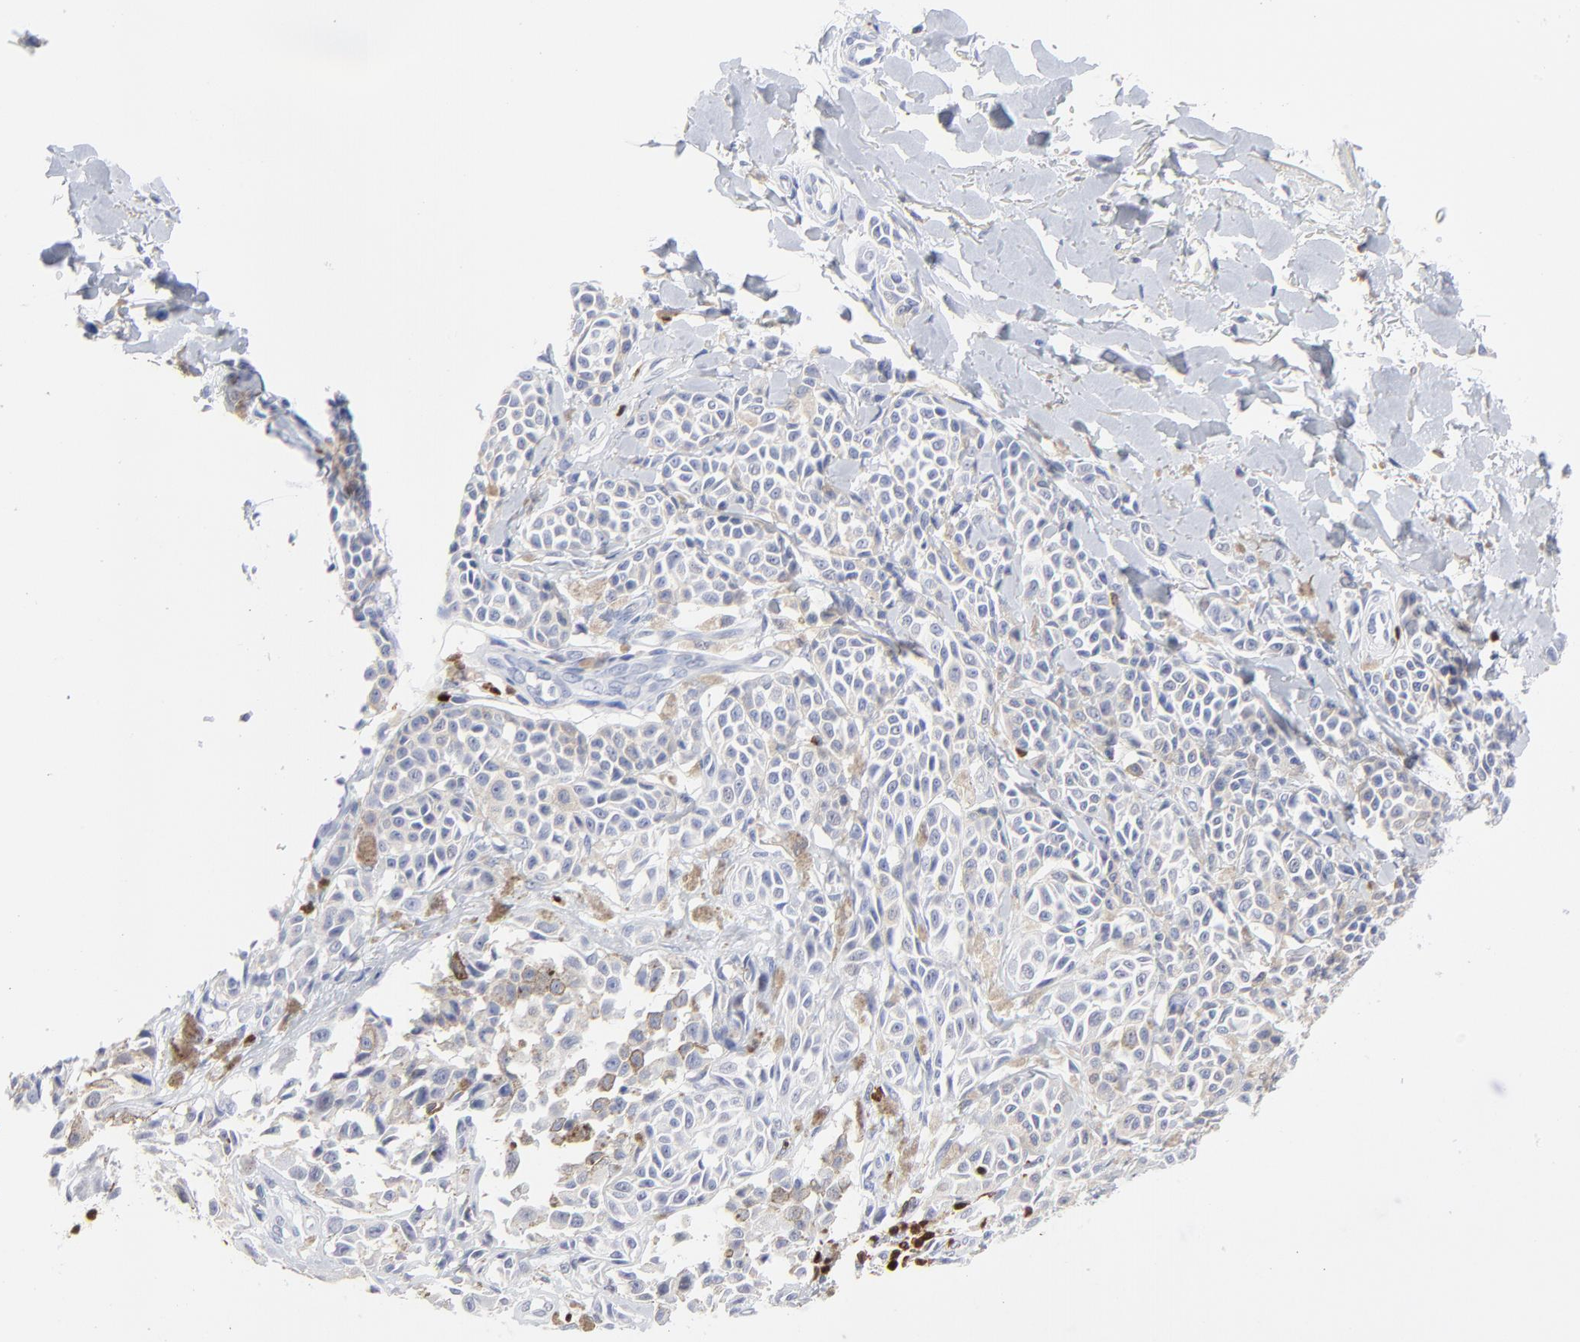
{"staining": {"intensity": "weak", "quantity": "<25%", "location": "cytoplasmic/membranous"}, "tissue": "melanoma", "cell_type": "Tumor cells", "image_type": "cancer", "snomed": [{"axis": "morphology", "description": "Malignant melanoma, NOS"}, {"axis": "topography", "description": "Skin"}], "caption": "Immunohistochemistry (IHC) image of human melanoma stained for a protein (brown), which shows no expression in tumor cells.", "gene": "ZAP70", "patient": {"sex": "female", "age": 38}}